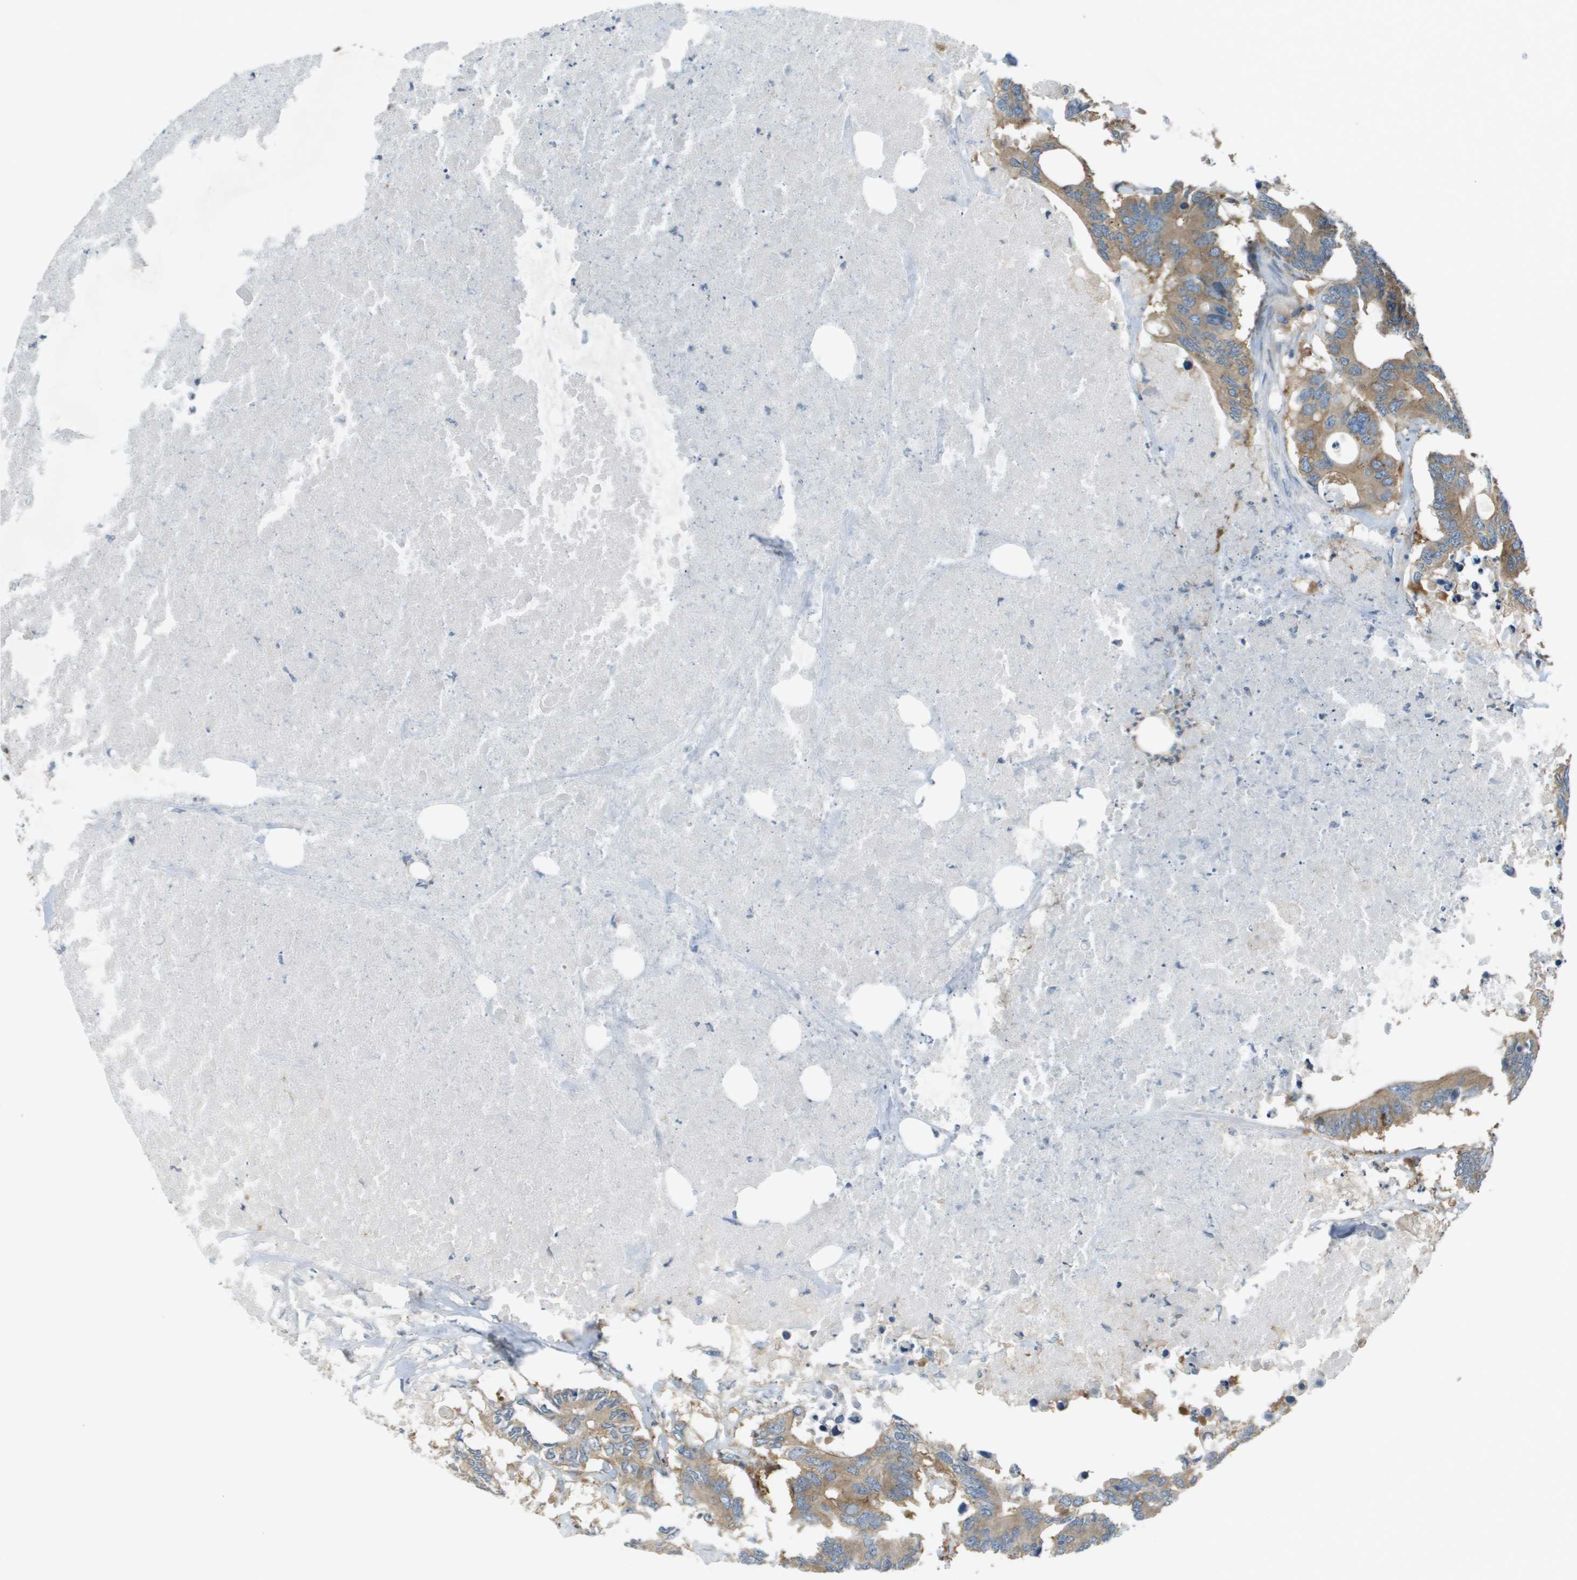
{"staining": {"intensity": "moderate", "quantity": ">75%", "location": "cytoplasmic/membranous"}, "tissue": "colorectal cancer", "cell_type": "Tumor cells", "image_type": "cancer", "snomed": [{"axis": "morphology", "description": "Adenocarcinoma, NOS"}, {"axis": "topography", "description": "Colon"}], "caption": "Moderate cytoplasmic/membranous staining is appreciated in about >75% of tumor cells in adenocarcinoma (colorectal). Ihc stains the protein of interest in brown and the nuclei are stained blue.", "gene": "CORO1B", "patient": {"sex": "male", "age": 71}}